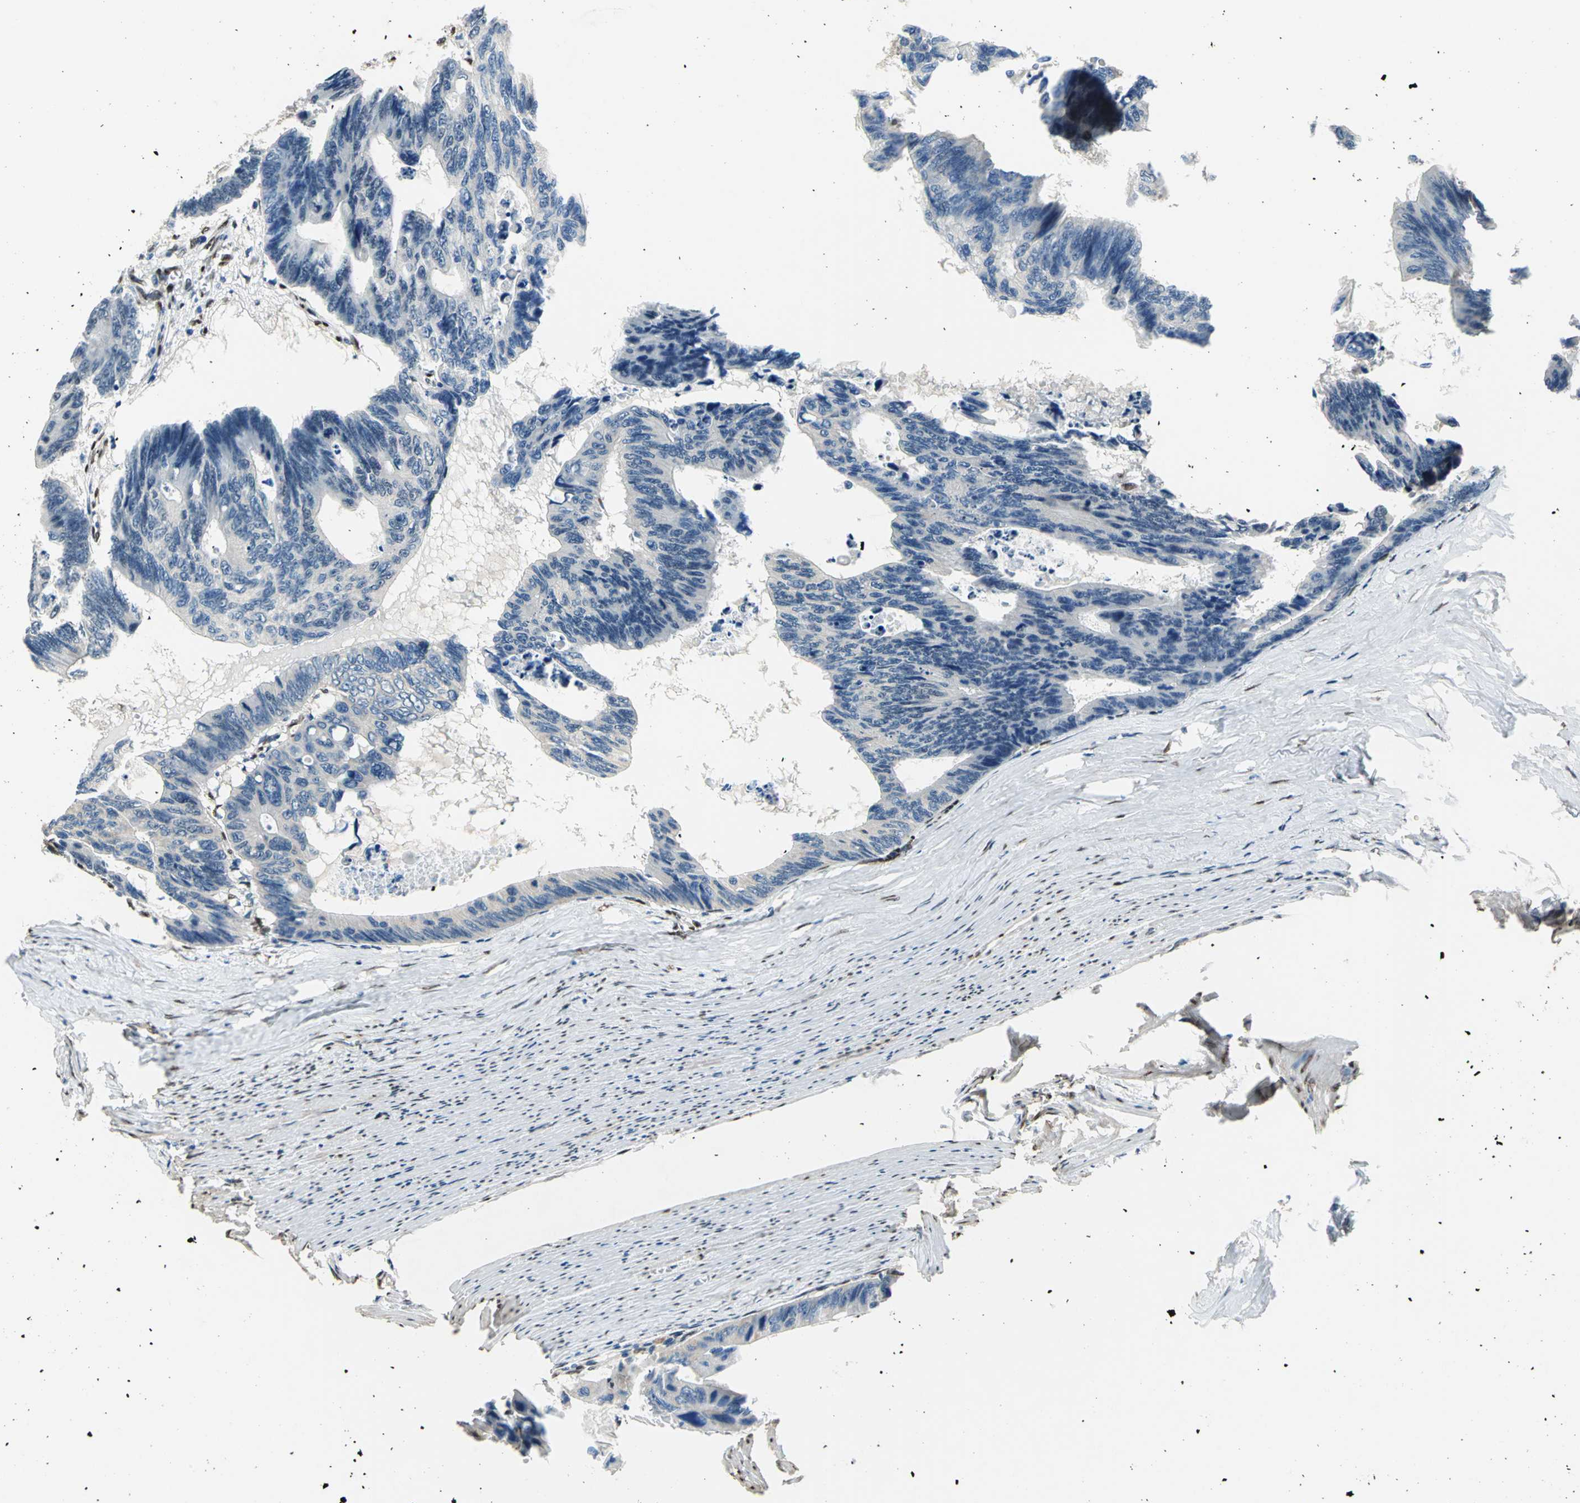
{"staining": {"intensity": "weak", "quantity": "<25%", "location": "cytoplasmic/membranous"}, "tissue": "colorectal cancer", "cell_type": "Tumor cells", "image_type": "cancer", "snomed": [{"axis": "morphology", "description": "Adenocarcinoma, NOS"}, {"axis": "topography", "description": "Colon"}], "caption": "A photomicrograph of human colorectal cancer (adenocarcinoma) is negative for staining in tumor cells.", "gene": "RBFOX2", "patient": {"sex": "female", "age": 55}}